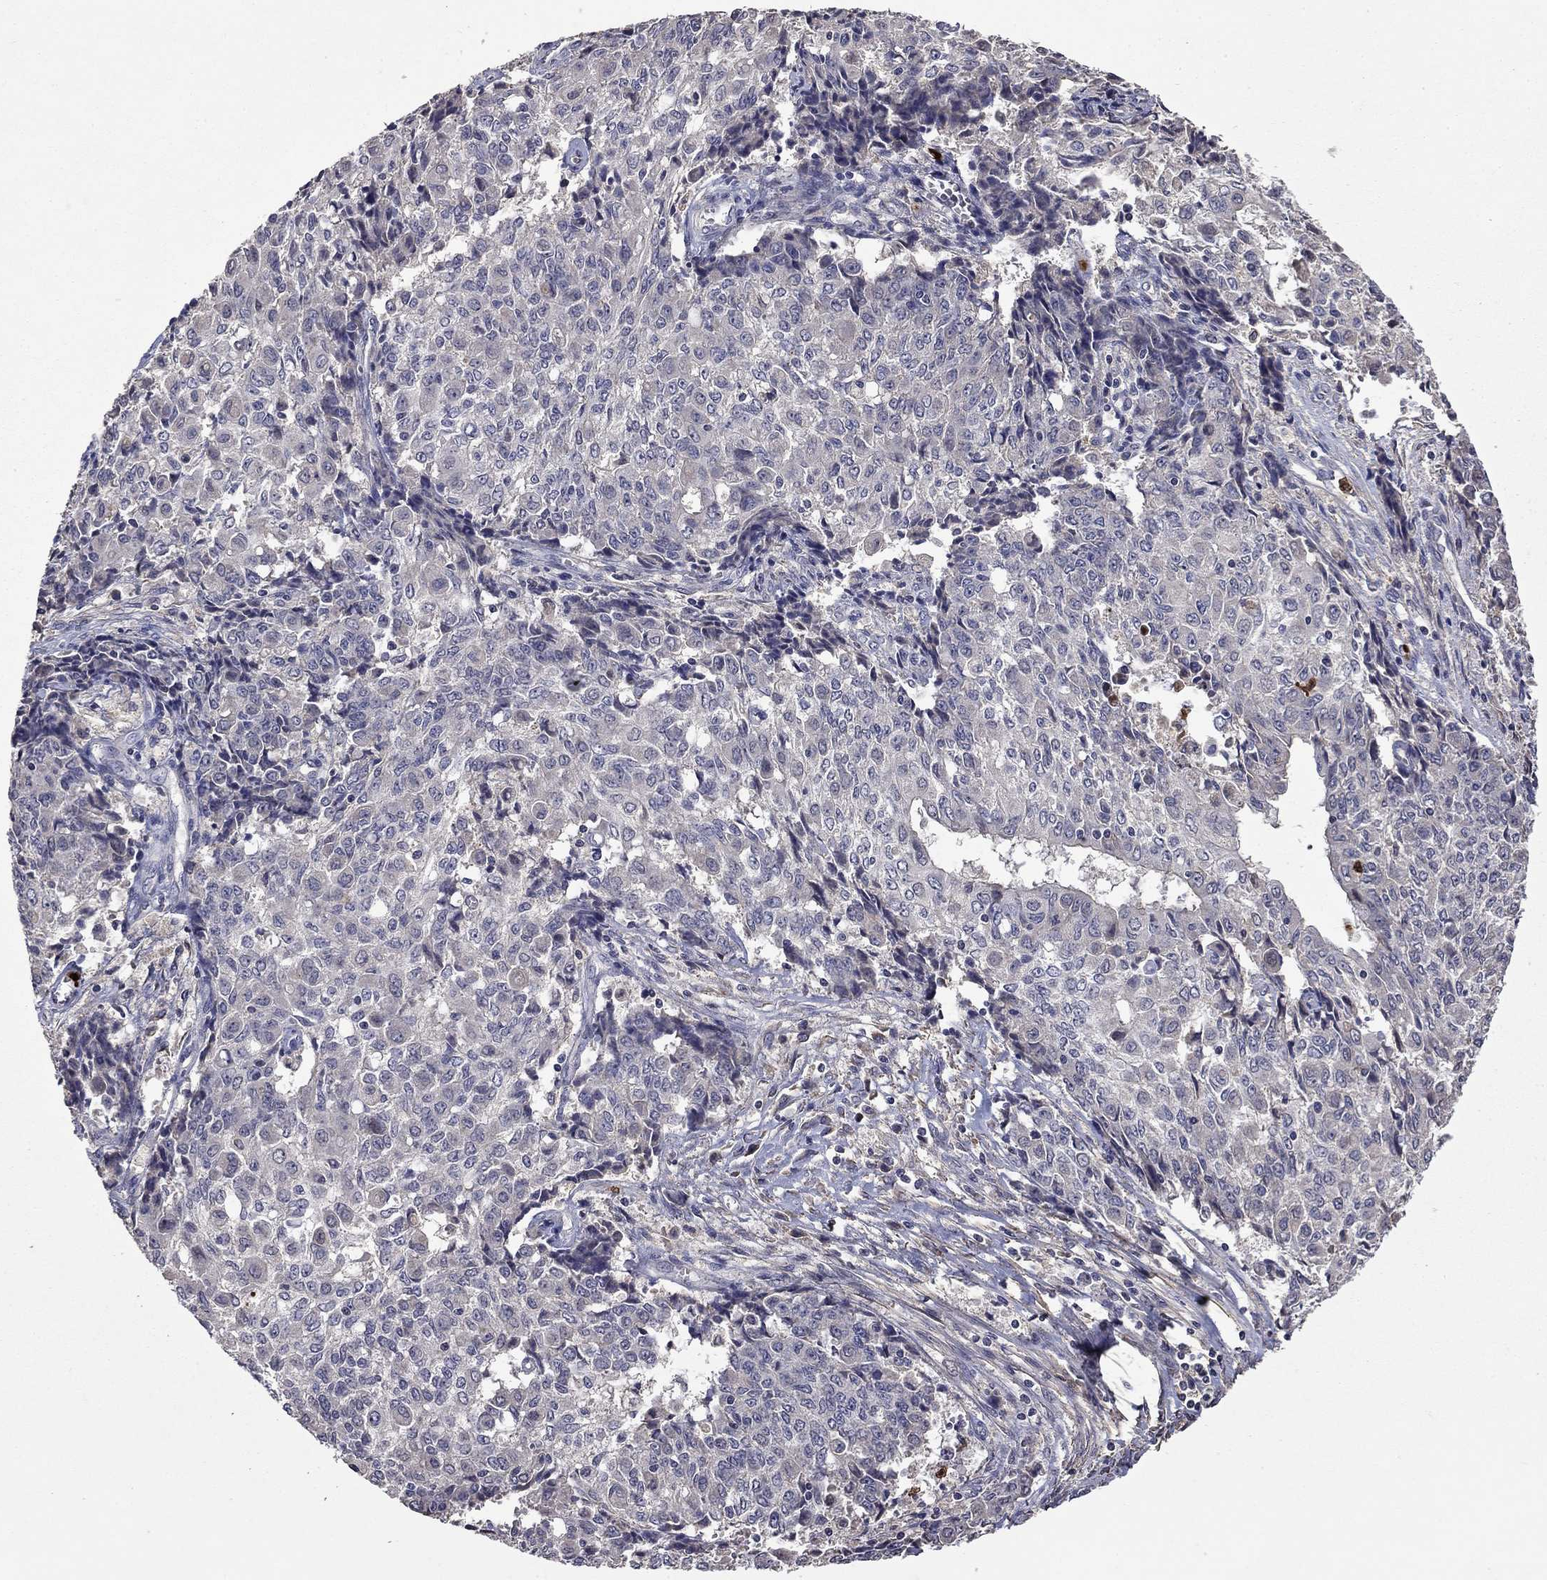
{"staining": {"intensity": "negative", "quantity": "none", "location": "none"}, "tissue": "ovarian cancer", "cell_type": "Tumor cells", "image_type": "cancer", "snomed": [{"axis": "morphology", "description": "Carcinoma, endometroid"}, {"axis": "topography", "description": "Ovary"}], "caption": "A high-resolution photomicrograph shows immunohistochemistry (IHC) staining of ovarian cancer (endometroid carcinoma), which demonstrates no significant positivity in tumor cells.", "gene": "SATB1", "patient": {"sex": "female", "age": 42}}